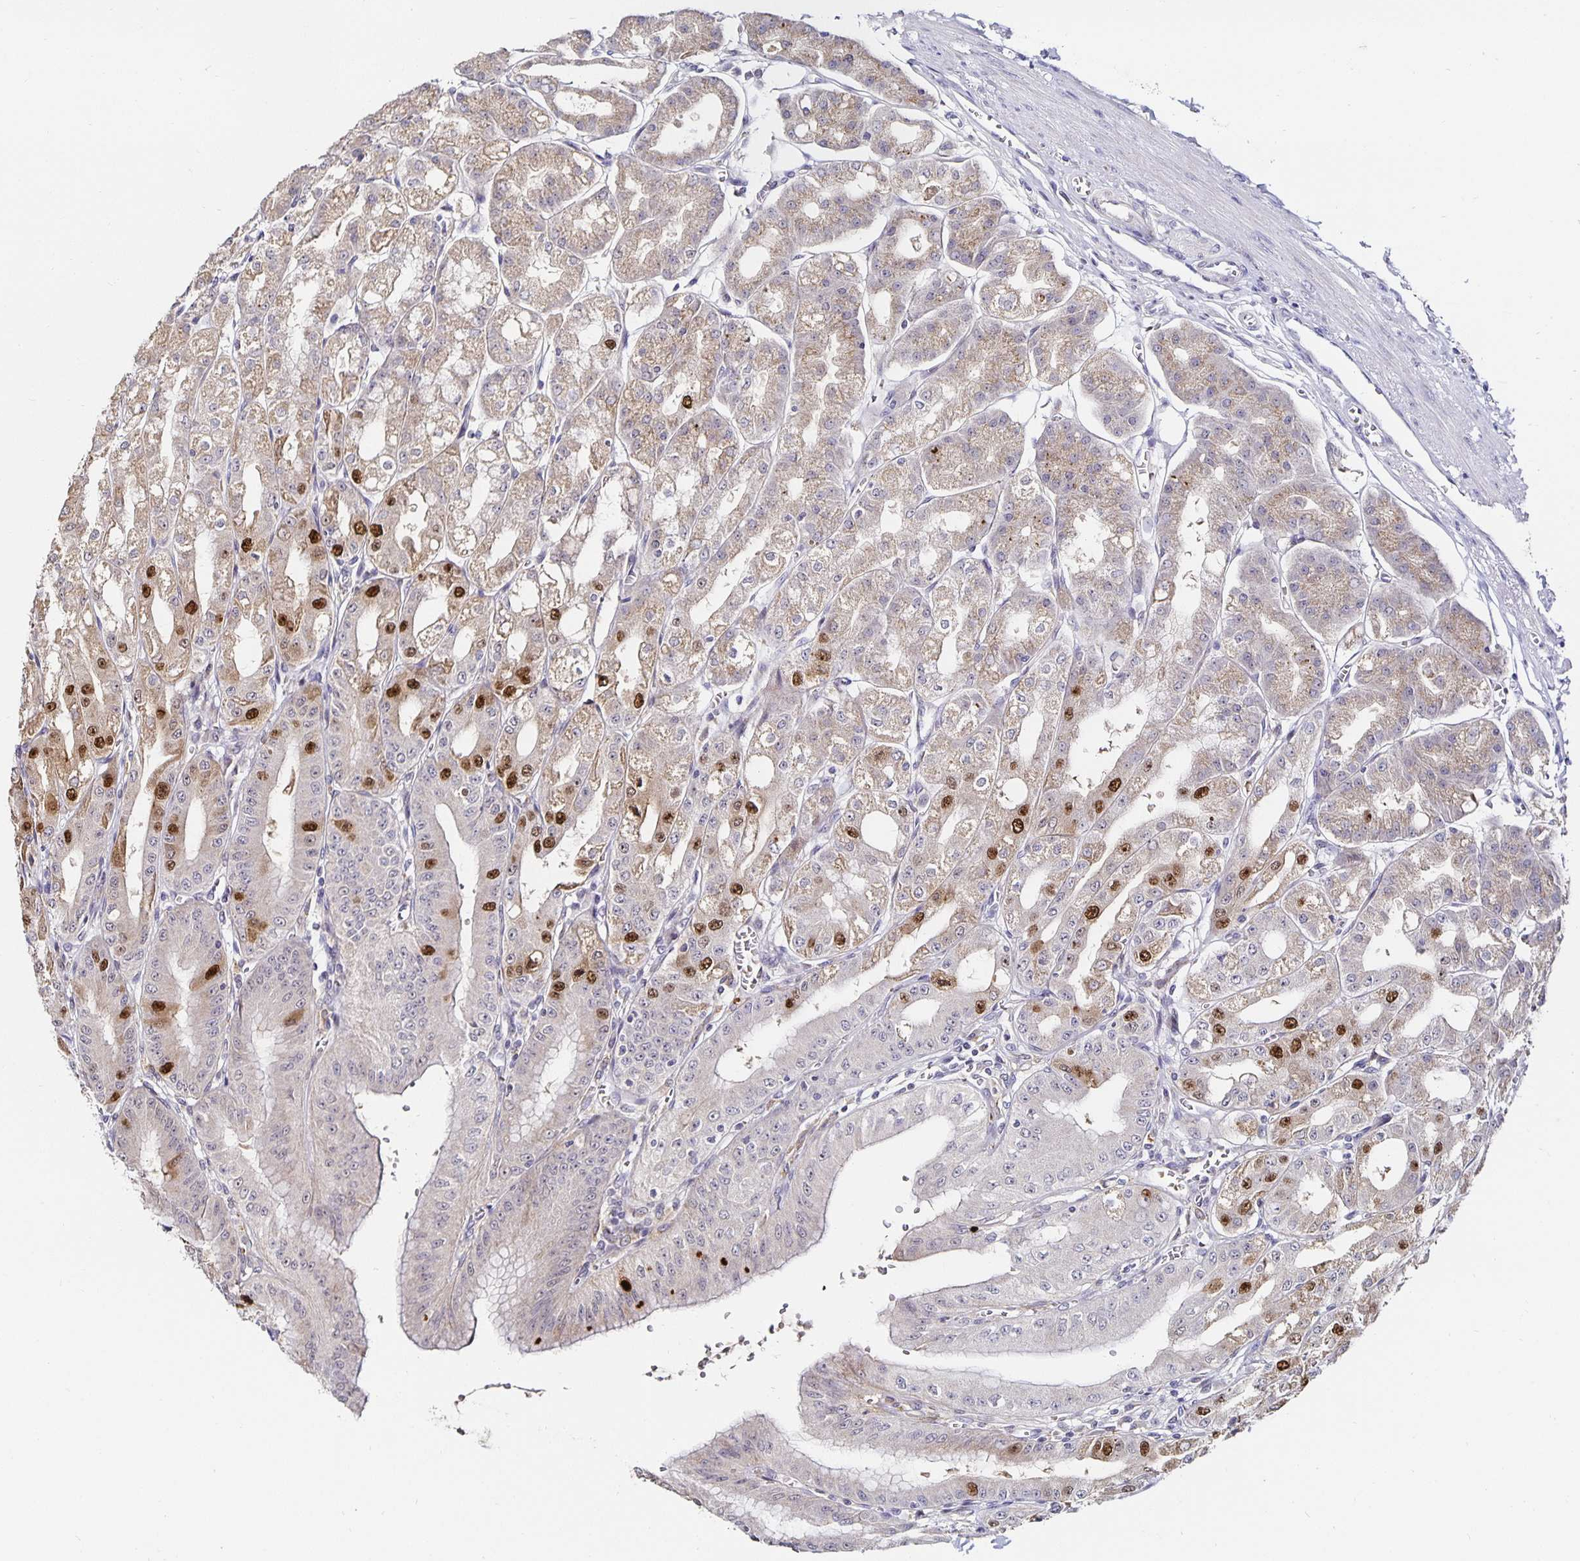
{"staining": {"intensity": "strong", "quantity": "<25%", "location": "nuclear"}, "tissue": "stomach", "cell_type": "Glandular cells", "image_type": "normal", "snomed": [{"axis": "morphology", "description": "Normal tissue, NOS"}, {"axis": "topography", "description": "Stomach, lower"}], "caption": "This image demonstrates benign stomach stained with immunohistochemistry to label a protein in brown. The nuclear of glandular cells show strong positivity for the protein. Nuclei are counter-stained blue.", "gene": "ANLN", "patient": {"sex": "male", "age": 71}}